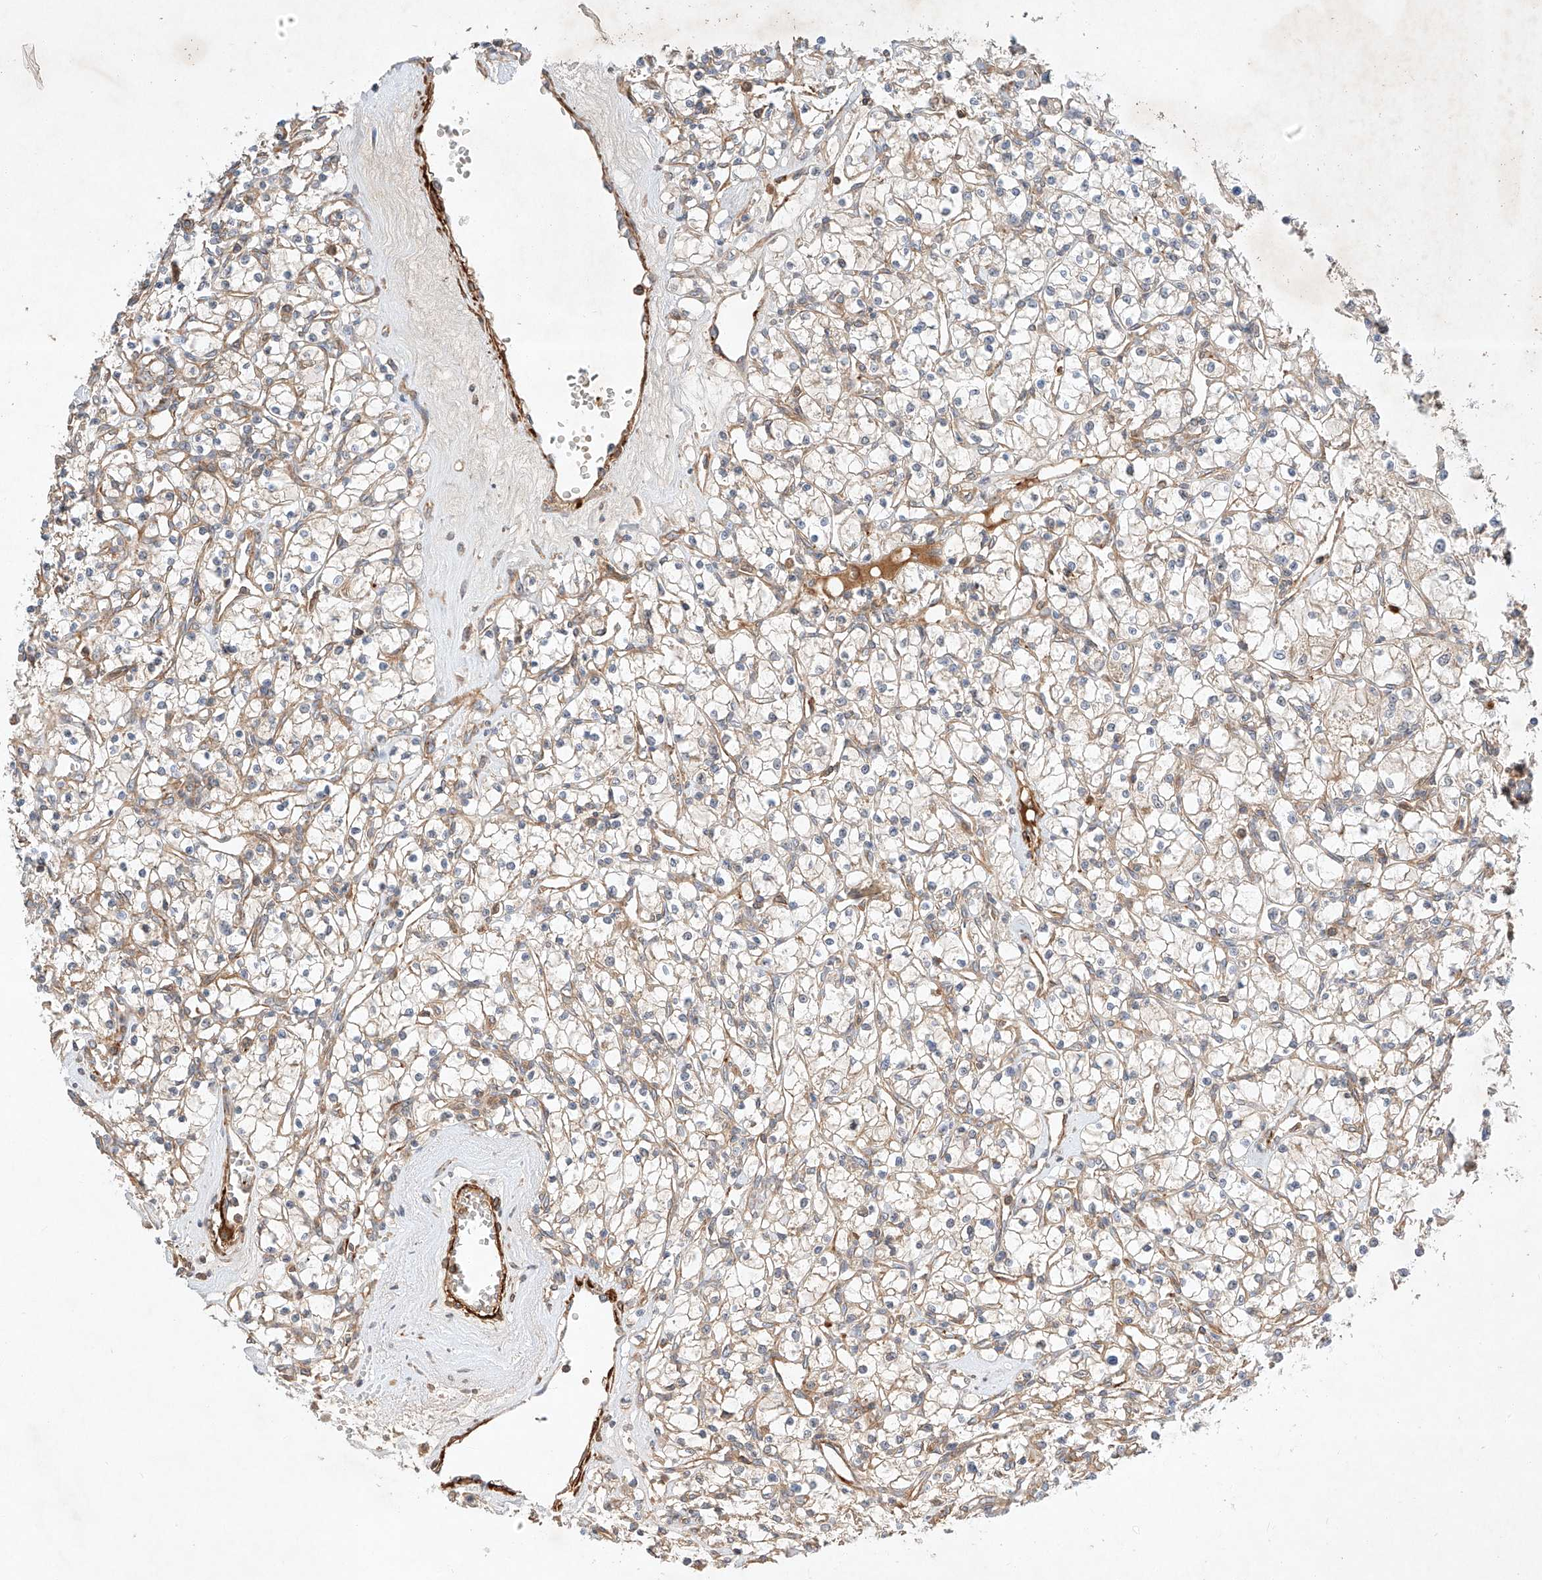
{"staining": {"intensity": "weak", "quantity": "25%-75%", "location": "cytoplasmic/membranous"}, "tissue": "renal cancer", "cell_type": "Tumor cells", "image_type": "cancer", "snomed": [{"axis": "morphology", "description": "Adenocarcinoma, NOS"}, {"axis": "topography", "description": "Kidney"}], "caption": "The immunohistochemical stain shows weak cytoplasmic/membranous positivity in tumor cells of renal cancer tissue.", "gene": "ARHGAP33", "patient": {"sex": "female", "age": 59}}